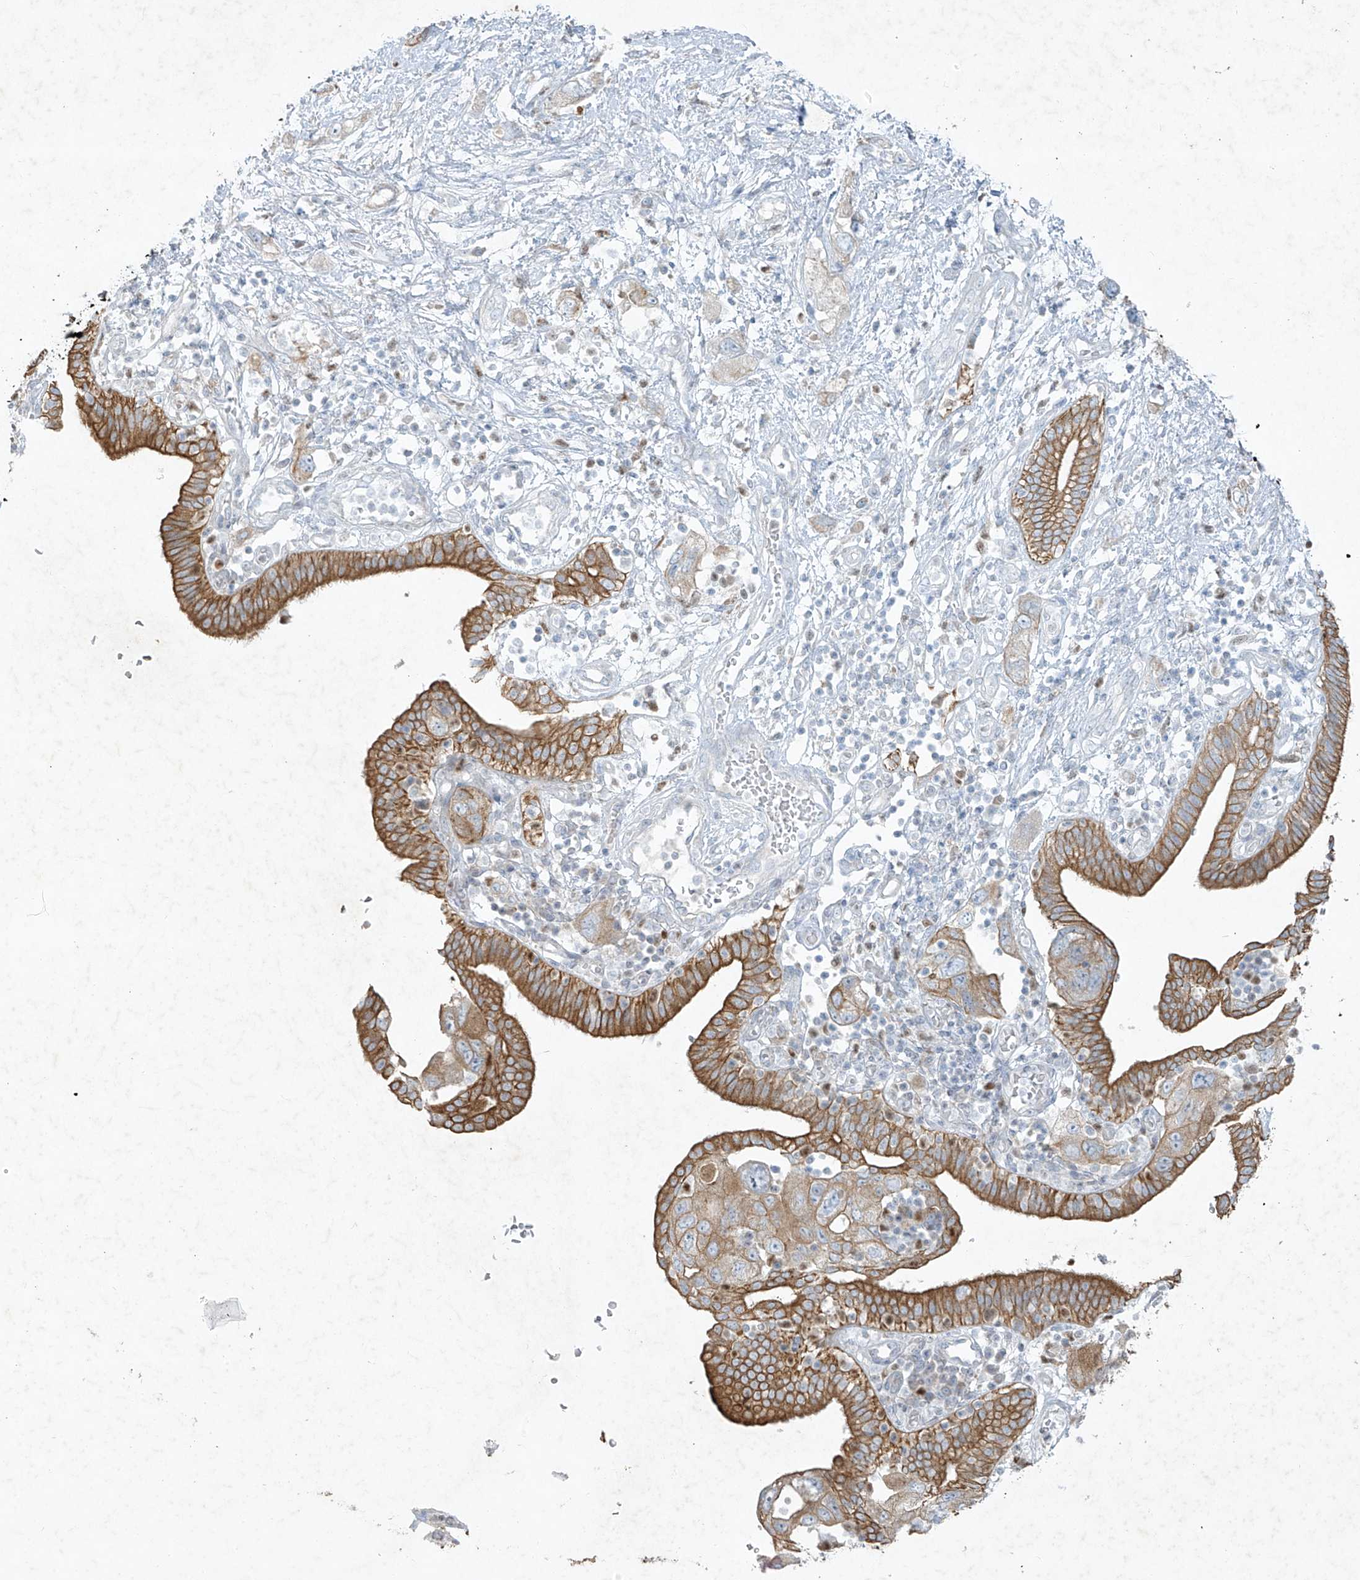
{"staining": {"intensity": "moderate", "quantity": ">75%", "location": "cytoplasmic/membranous"}, "tissue": "pancreatic cancer", "cell_type": "Tumor cells", "image_type": "cancer", "snomed": [{"axis": "morphology", "description": "Adenocarcinoma, NOS"}, {"axis": "topography", "description": "Pancreas"}], "caption": "Immunohistochemistry of human pancreatic cancer displays medium levels of moderate cytoplasmic/membranous expression in approximately >75% of tumor cells. (DAB IHC with brightfield microscopy, high magnification).", "gene": "TUBE1", "patient": {"sex": "female", "age": 73}}